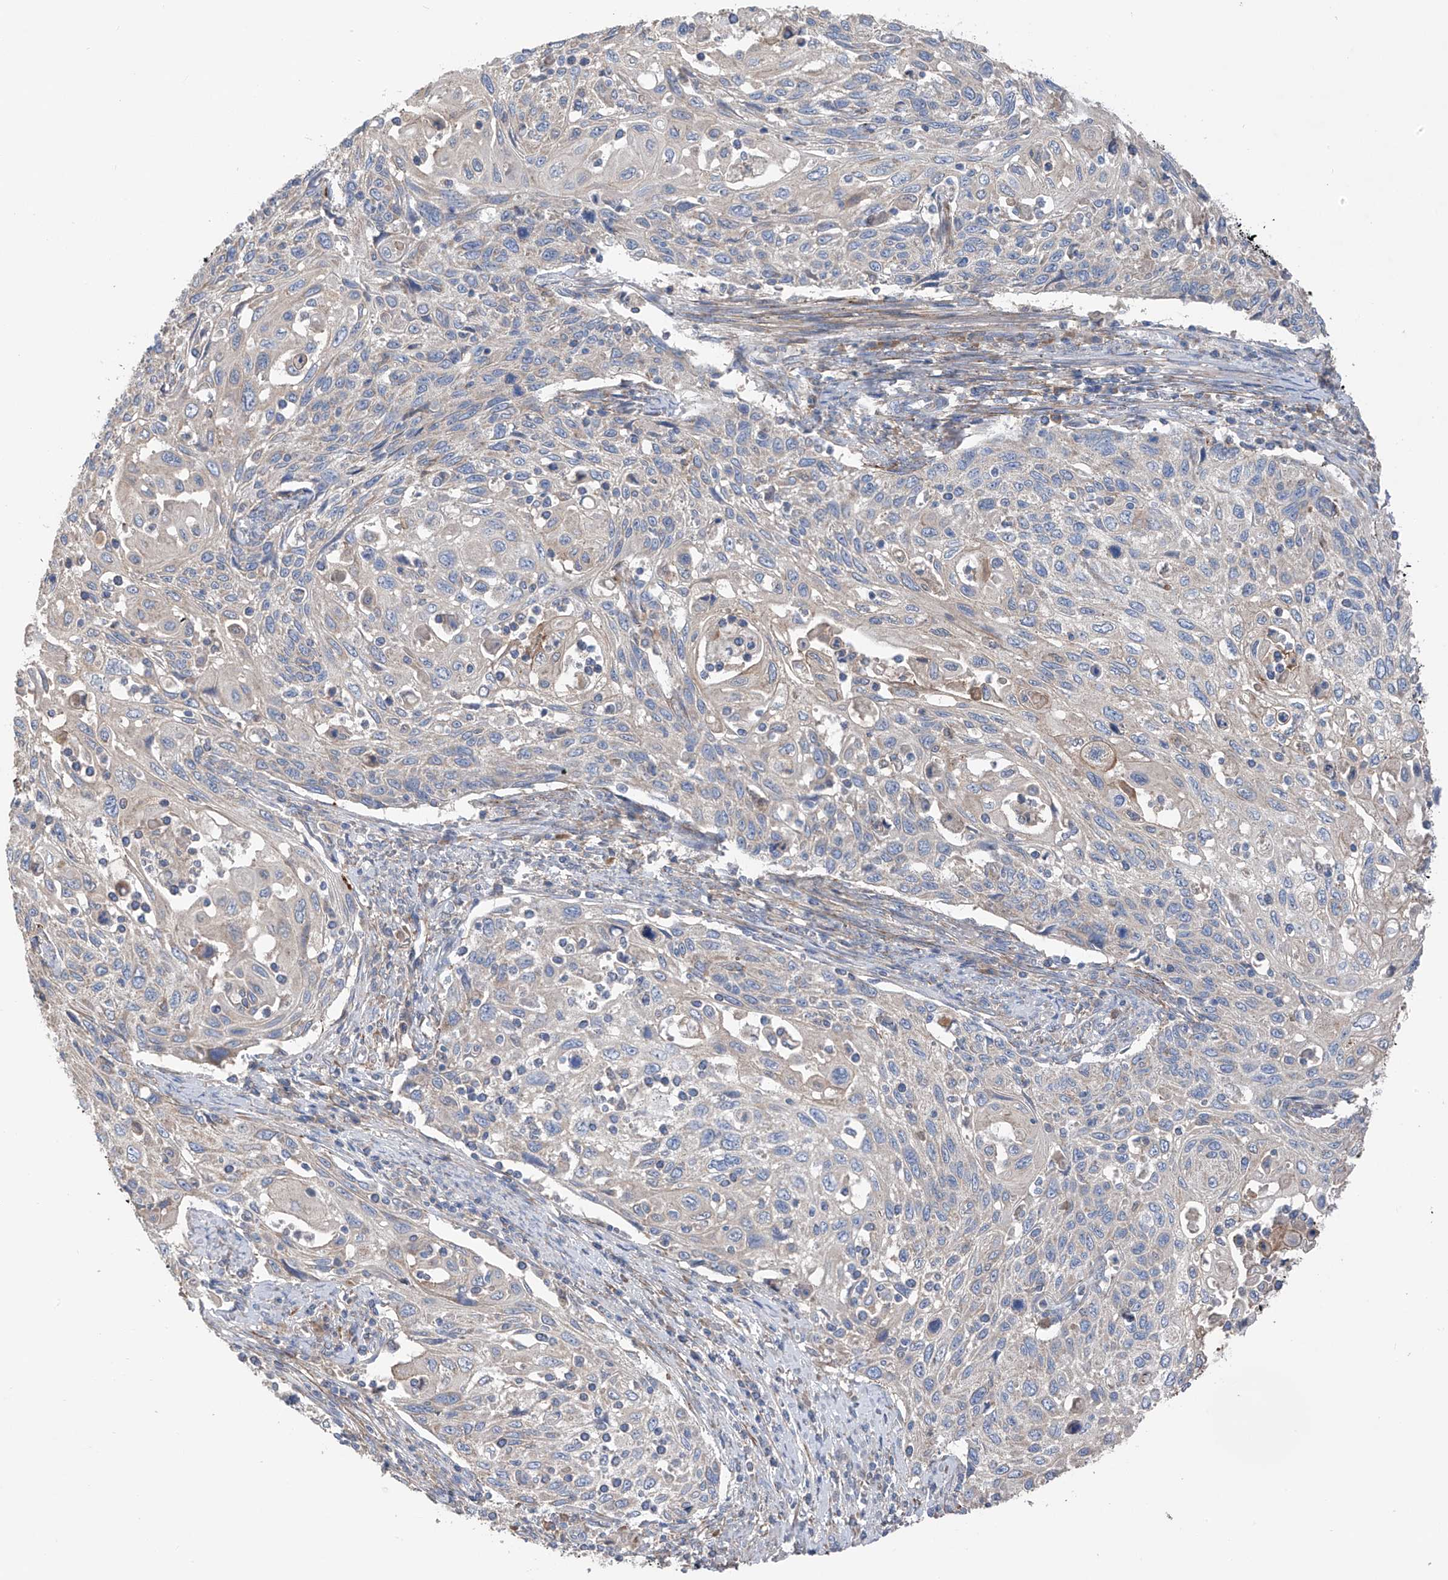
{"staining": {"intensity": "negative", "quantity": "none", "location": "none"}, "tissue": "cervical cancer", "cell_type": "Tumor cells", "image_type": "cancer", "snomed": [{"axis": "morphology", "description": "Squamous cell carcinoma, NOS"}, {"axis": "topography", "description": "Cervix"}], "caption": "This is an IHC histopathology image of cervical cancer. There is no expression in tumor cells.", "gene": "GALNTL6", "patient": {"sex": "female", "age": 70}}